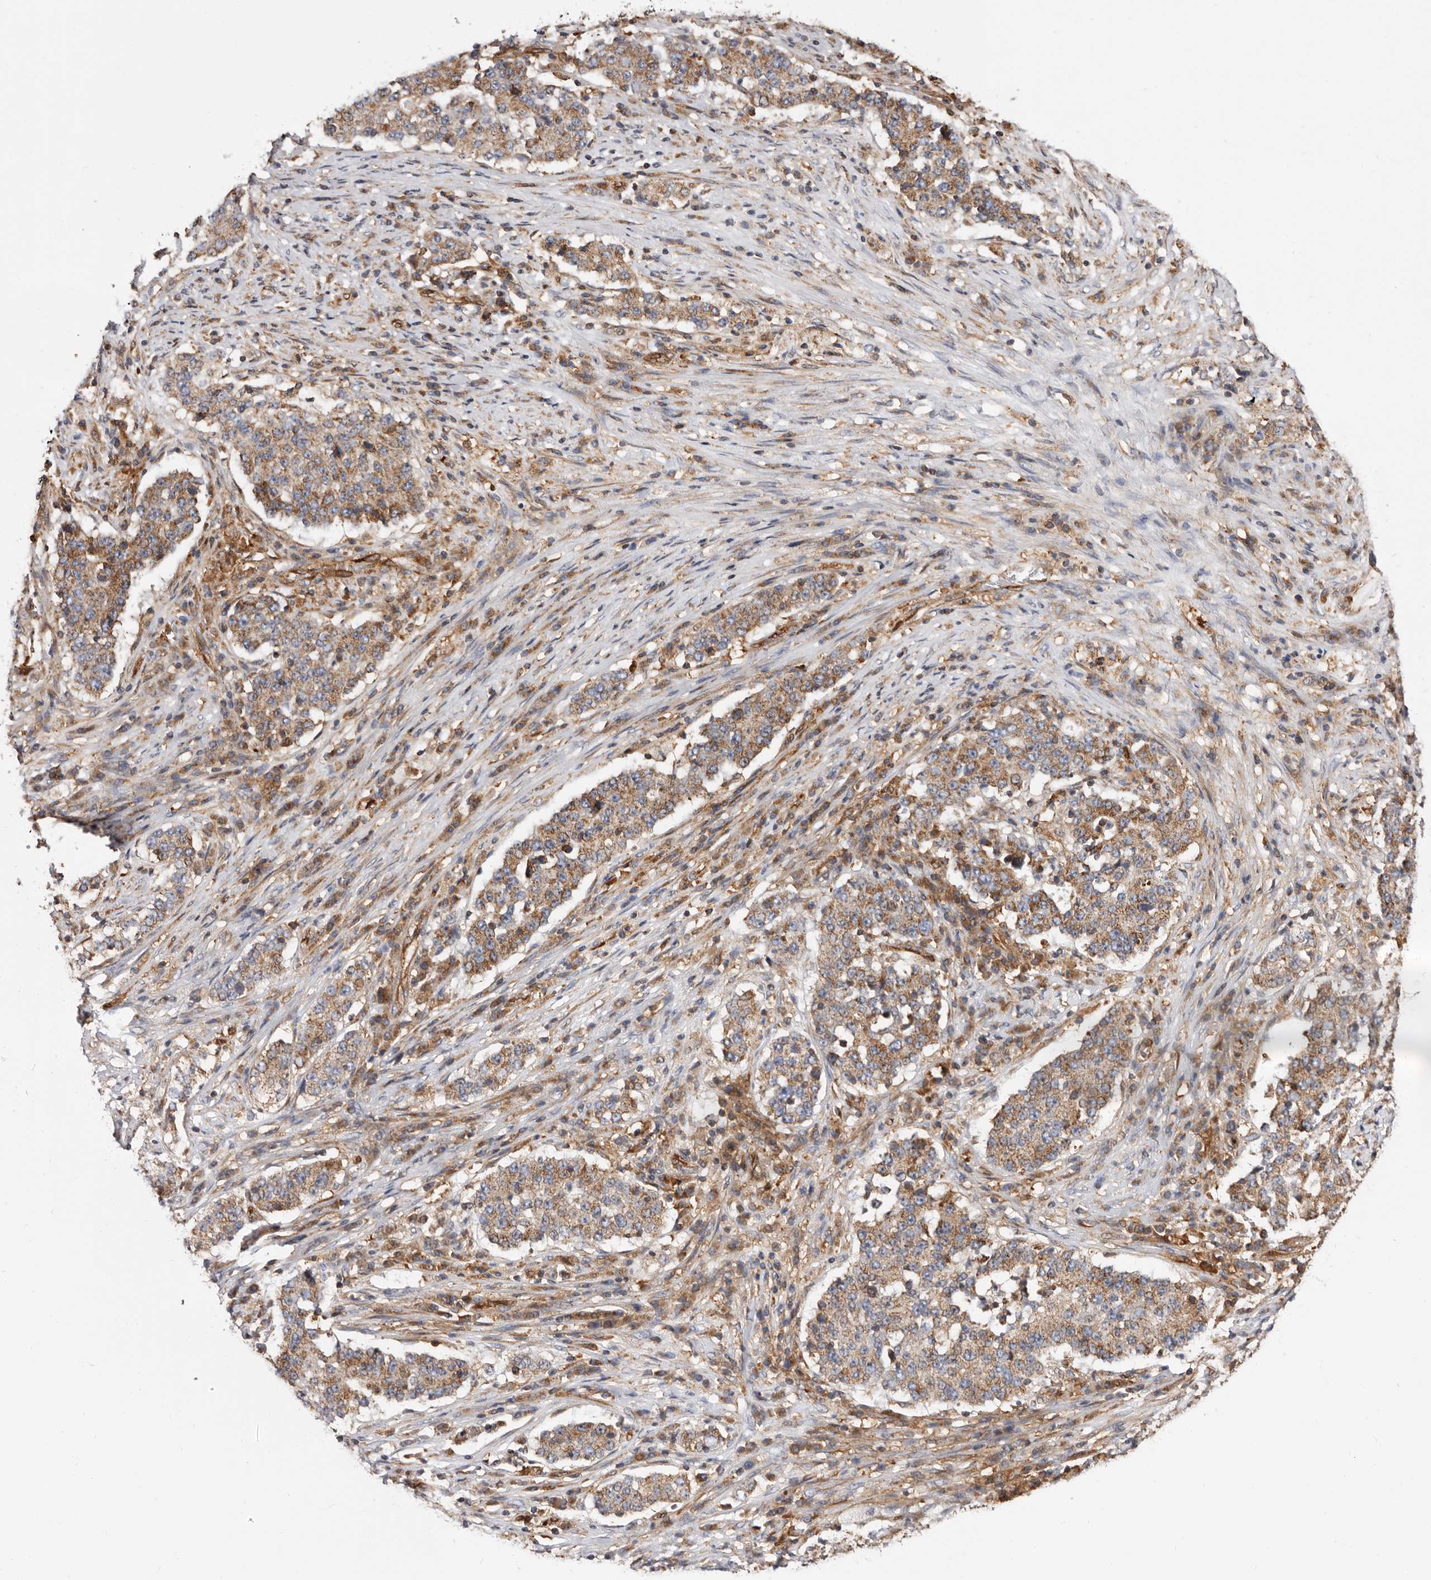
{"staining": {"intensity": "weak", "quantity": ">75%", "location": "cytoplasmic/membranous"}, "tissue": "stomach cancer", "cell_type": "Tumor cells", "image_type": "cancer", "snomed": [{"axis": "morphology", "description": "Adenocarcinoma, NOS"}, {"axis": "topography", "description": "Stomach"}], "caption": "The immunohistochemical stain labels weak cytoplasmic/membranous expression in tumor cells of stomach cancer tissue.", "gene": "COQ8B", "patient": {"sex": "male", "age": 59}}